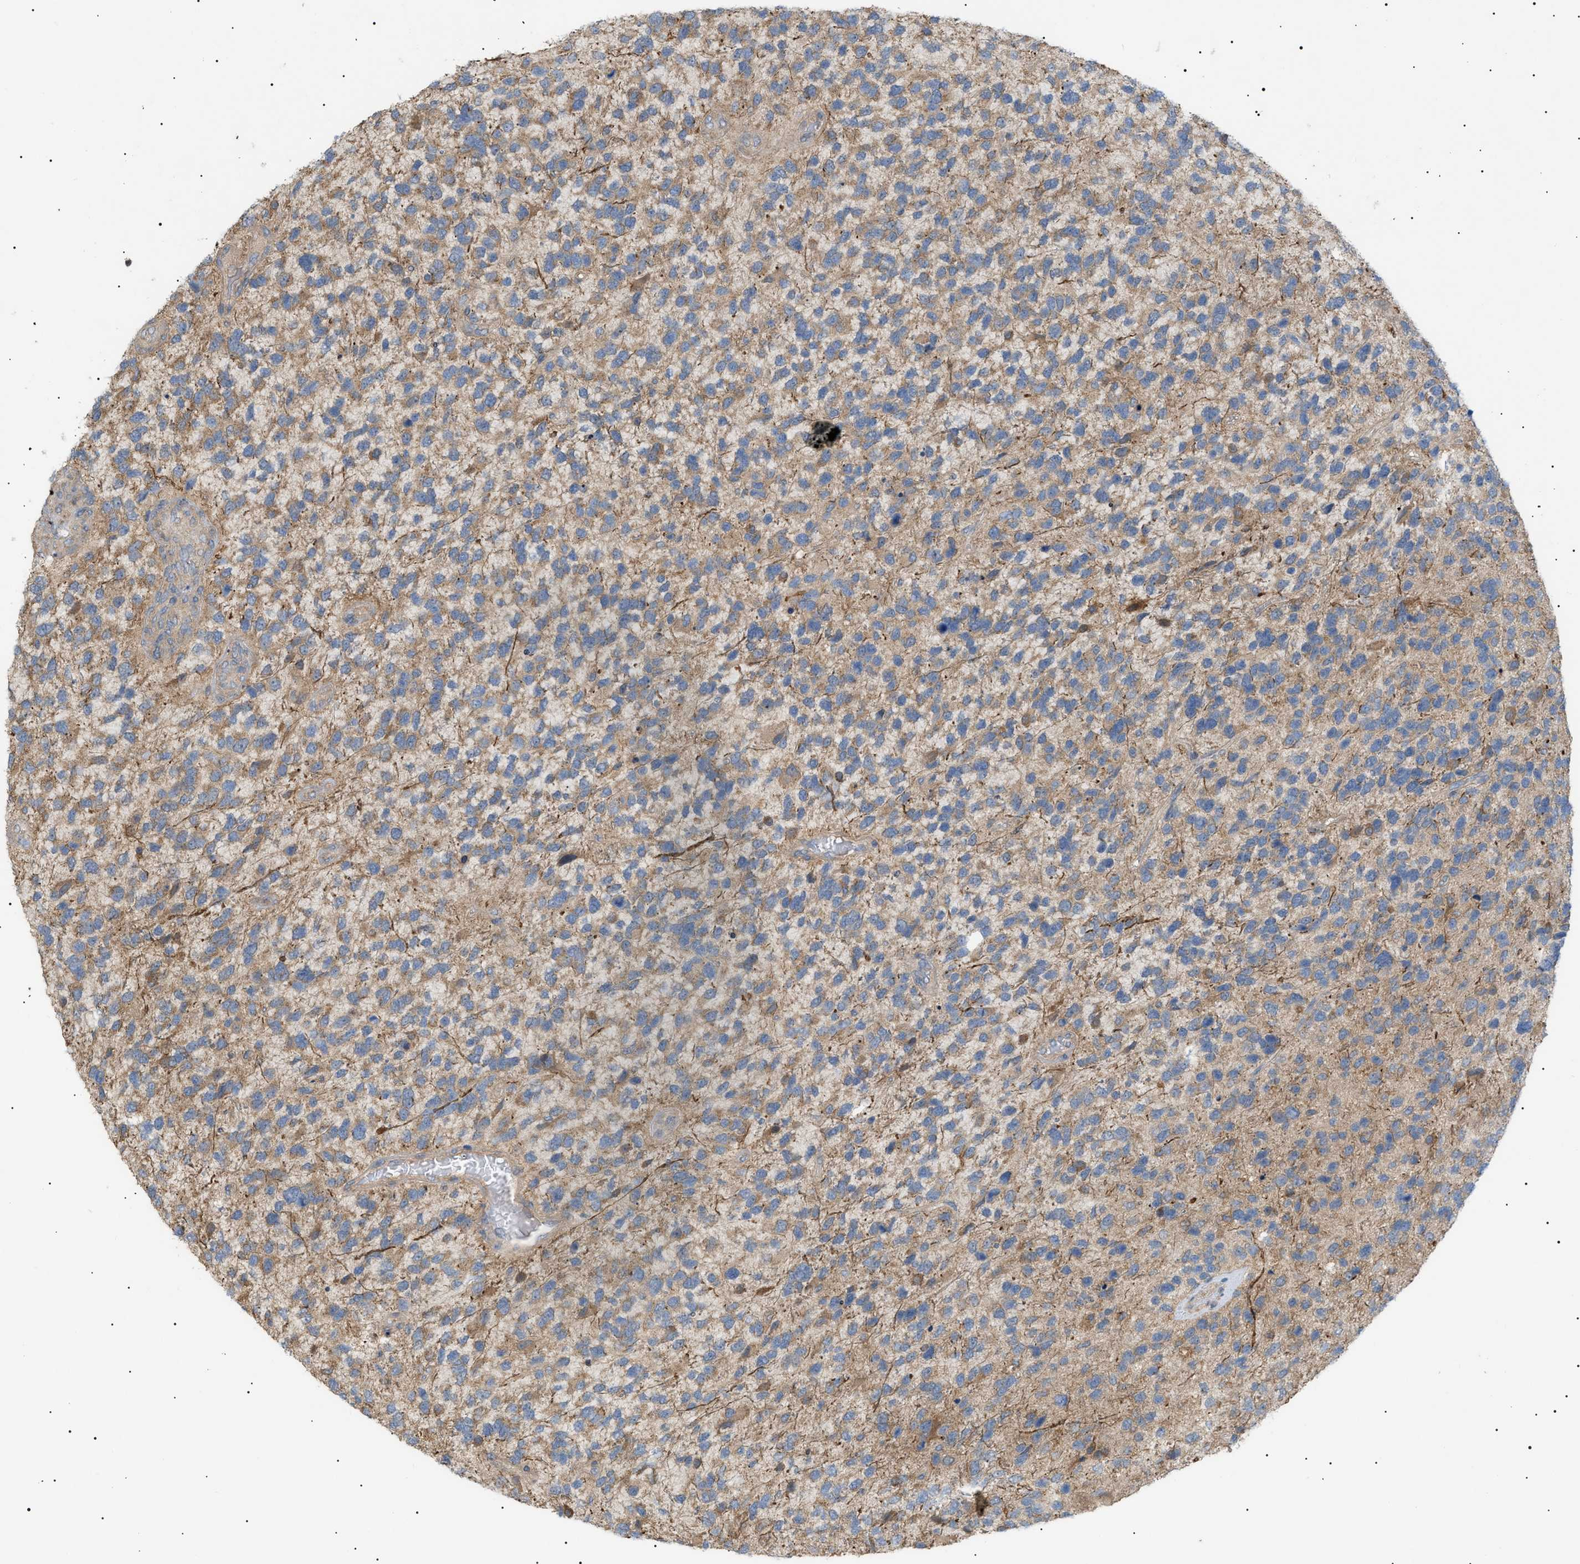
{"staining": {"intensity": "weak", "quantity": ">75%", "location": "cytoplasmic/membranous"}, "tissue": "glioma", "cell_type": "Tumor cells", "image_type": "cancer", "snomed": [{"axis": "morphology", "description": "Glioma, malignant, High grade"}, {"axis": "topography", "description": "Brain"}], "caption": "An immunohistochemistry (IHC) photomicrograph of neoplastic tissue is shown. Protein staining in brown highlights weak cytoplasmic/membranous positivity in malignant glioma (high-grade) within tumor cells.", "gene": "IRS2", "patient": {"sex": "female", "age": 58}}